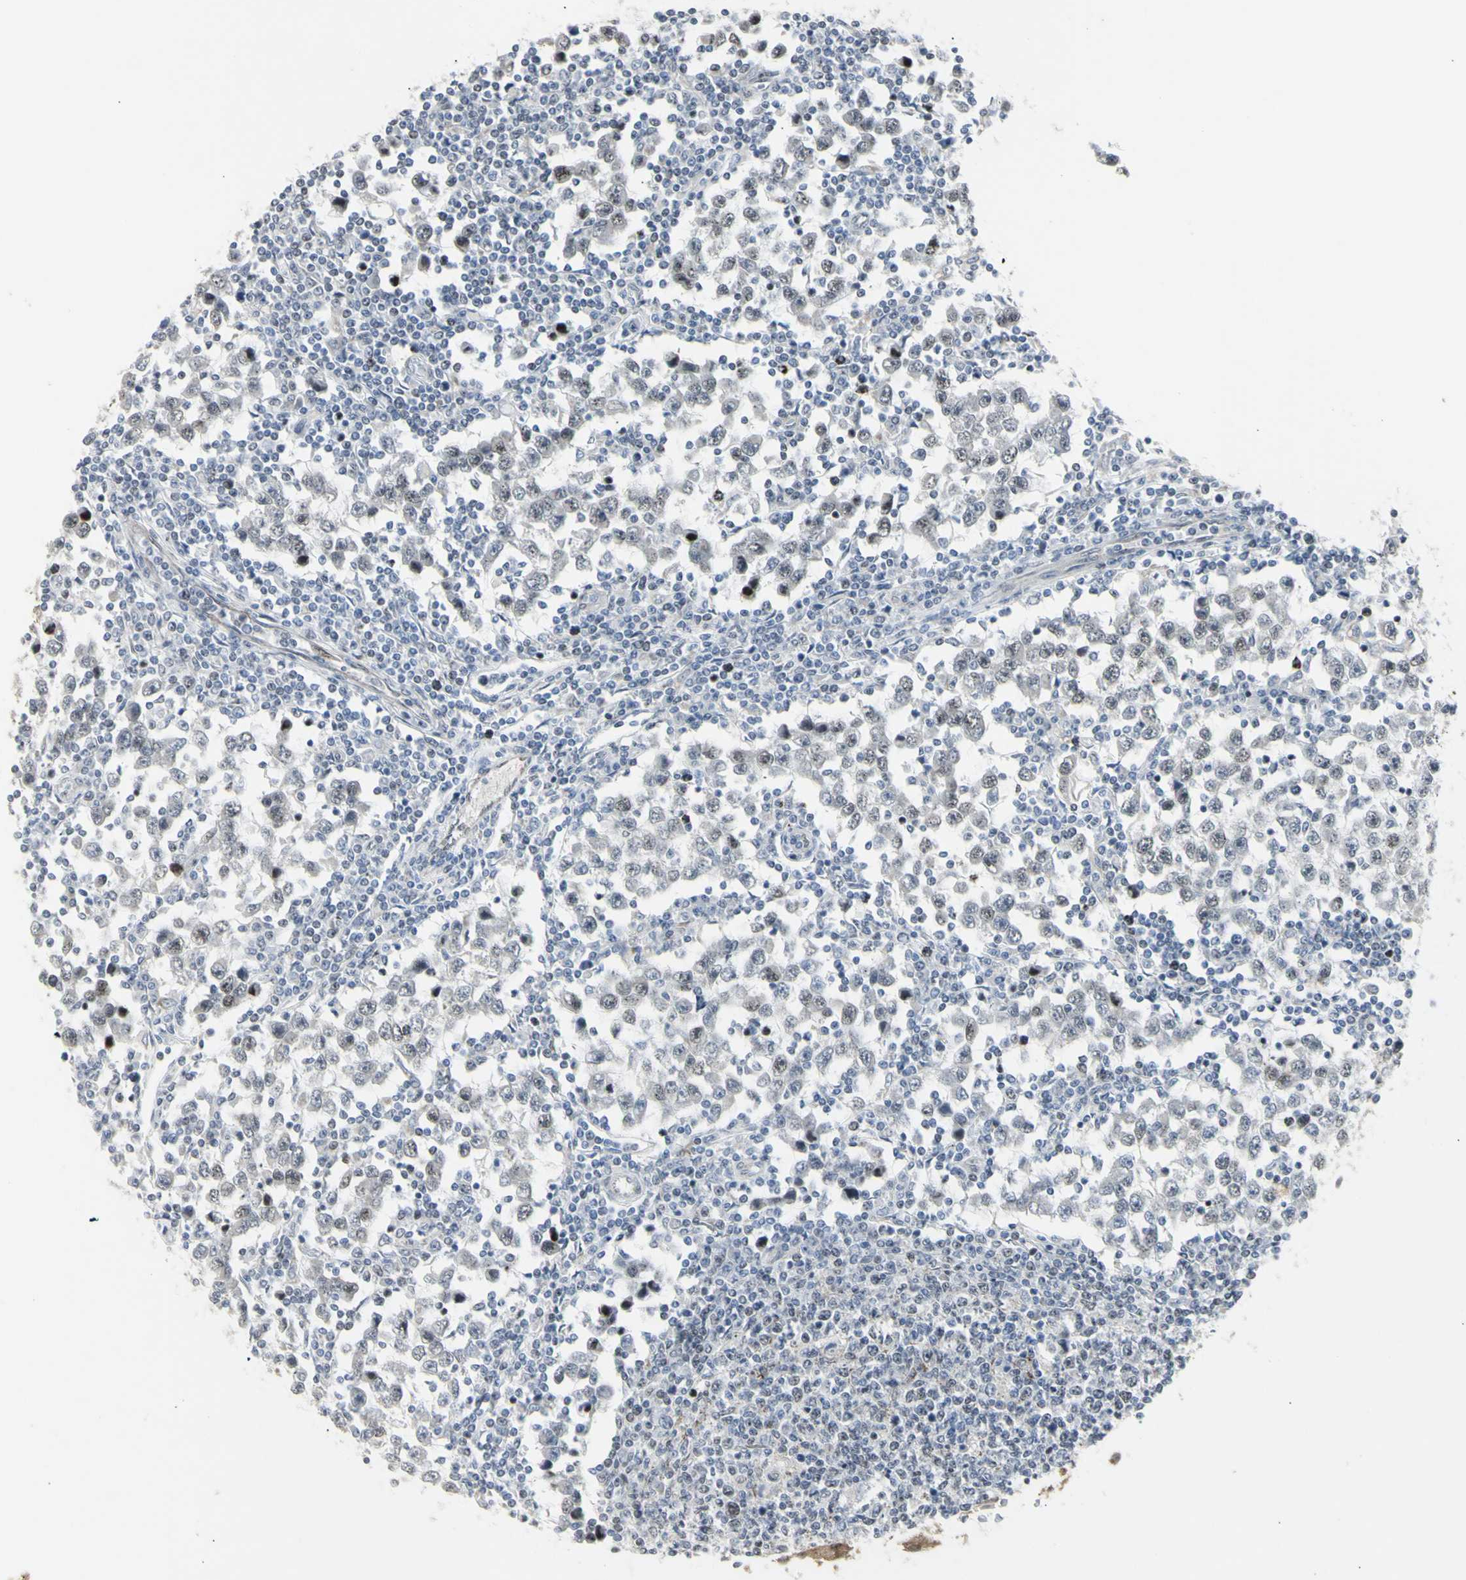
{"staining": {"intensity": "weak", "quantity": ">75%", "location": "nuclear"}, "tissue": "testis cancer", "cell_type": "Tumor cells", "image_type": "cancer", "snomed": [{"axis": "morphology", "description": "Seminoma, NOS"}, {"axis": "topography", "description": "Testis"}], "caption": "Protein expression analysis of testis cancer reveals weak nuclear staining in about >75% of tumor cells.", "gene": "DHRS7B", "patient": {"sex": "male", "age": 65}}